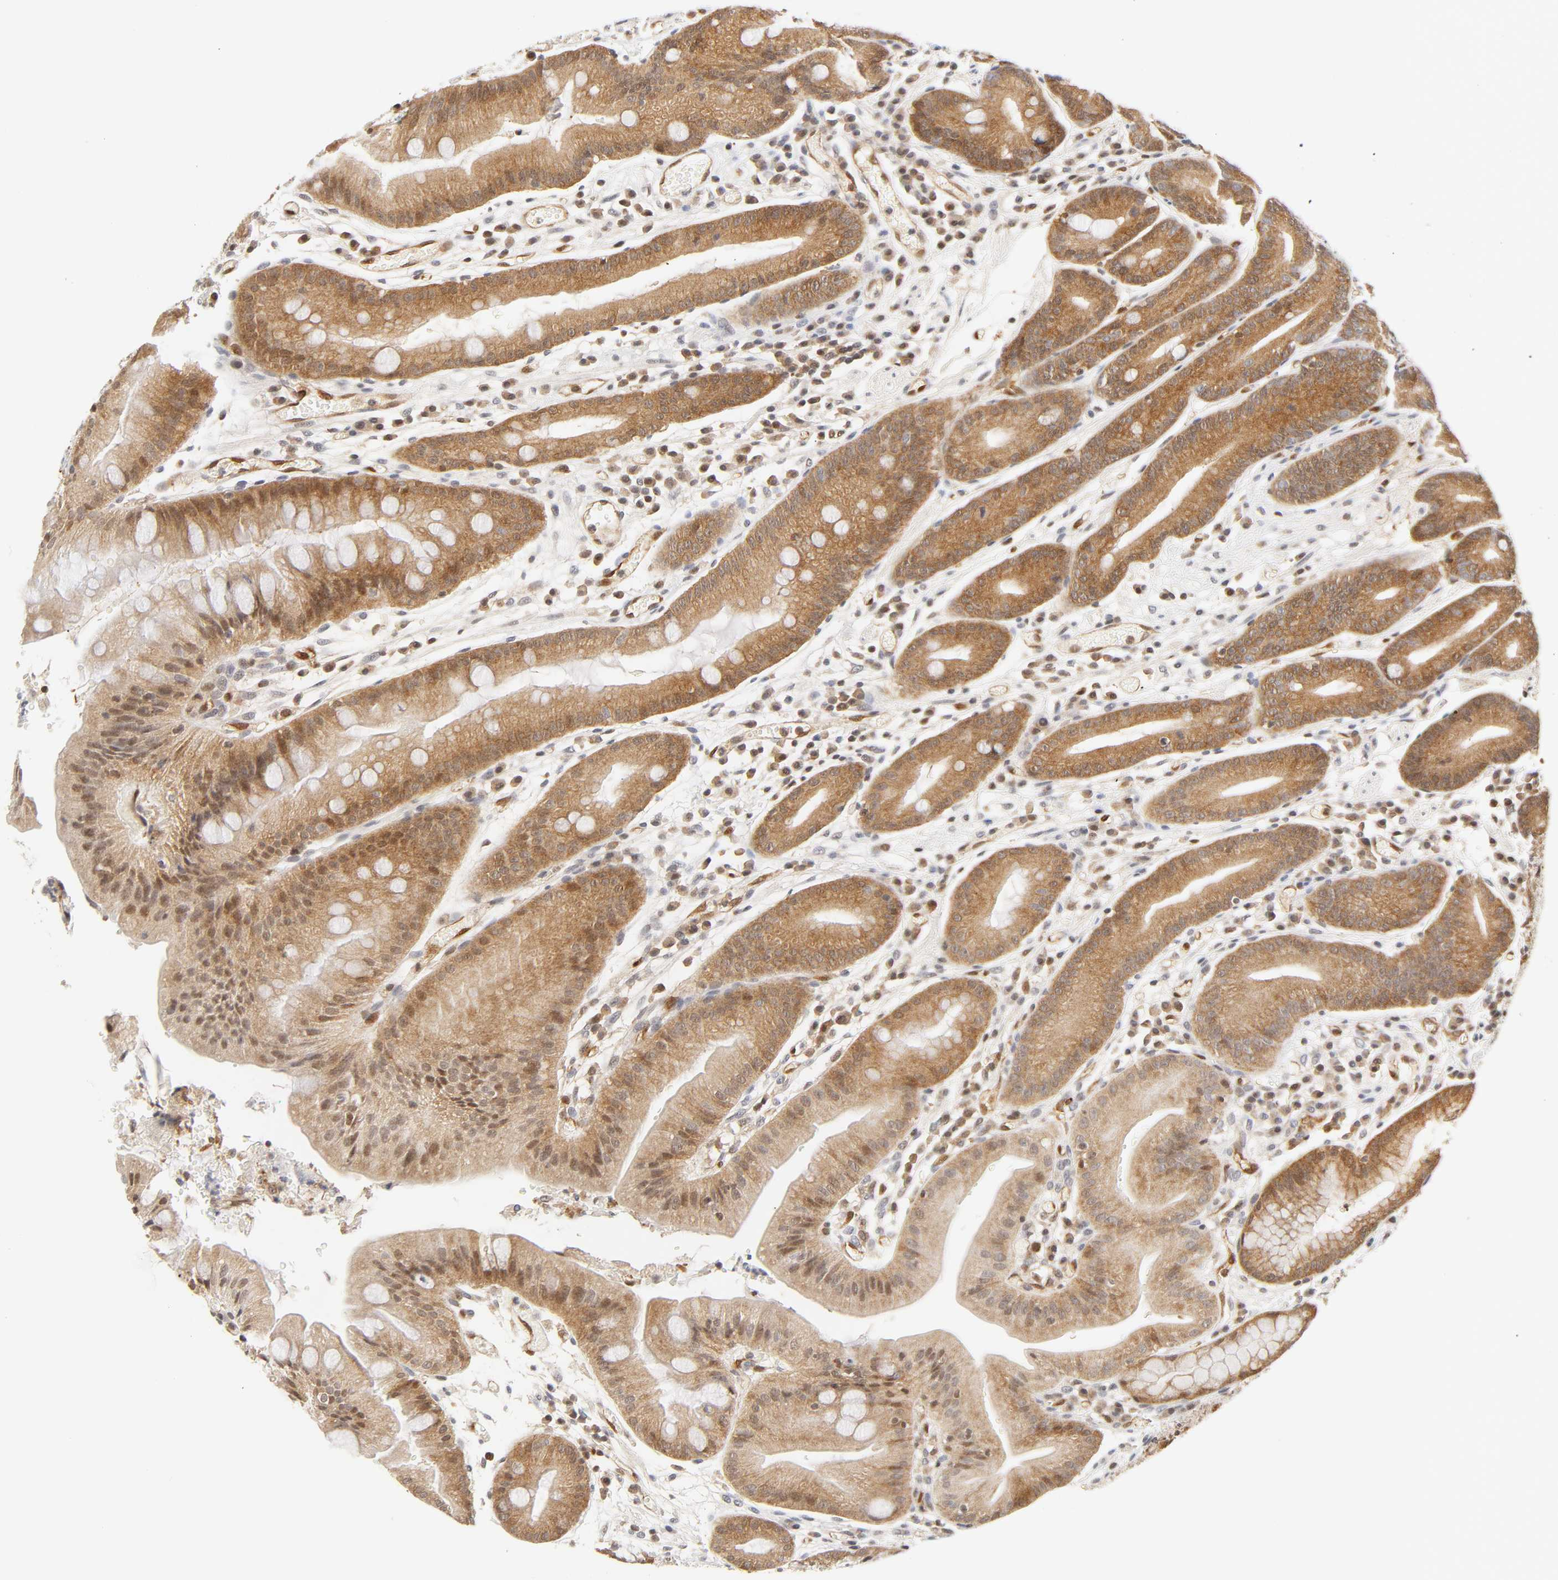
{"staining": {"intensity": "moderate", "quantity": ">75%", "location": "cytoplasmic/membranous,nuclear"}, "tissue": "stomach", "cell_type": "Glandular cells", "image_type": "normal", "snomed": [{"axis": "morphology", "description": "Normal tissue, NOS"}, {"axis": "morphology", "description": "Inflammation, NOS"}, {"axis": "topography", "description": "Stomach, lower"}], "caption": "Moderate cytoplasmic/membranous,nuclear positivity is appreciated in approximately >75% of glandular cells in normal stomach.", "gene": "CDC37", "patient": {"sex": "male", "age": 59}}